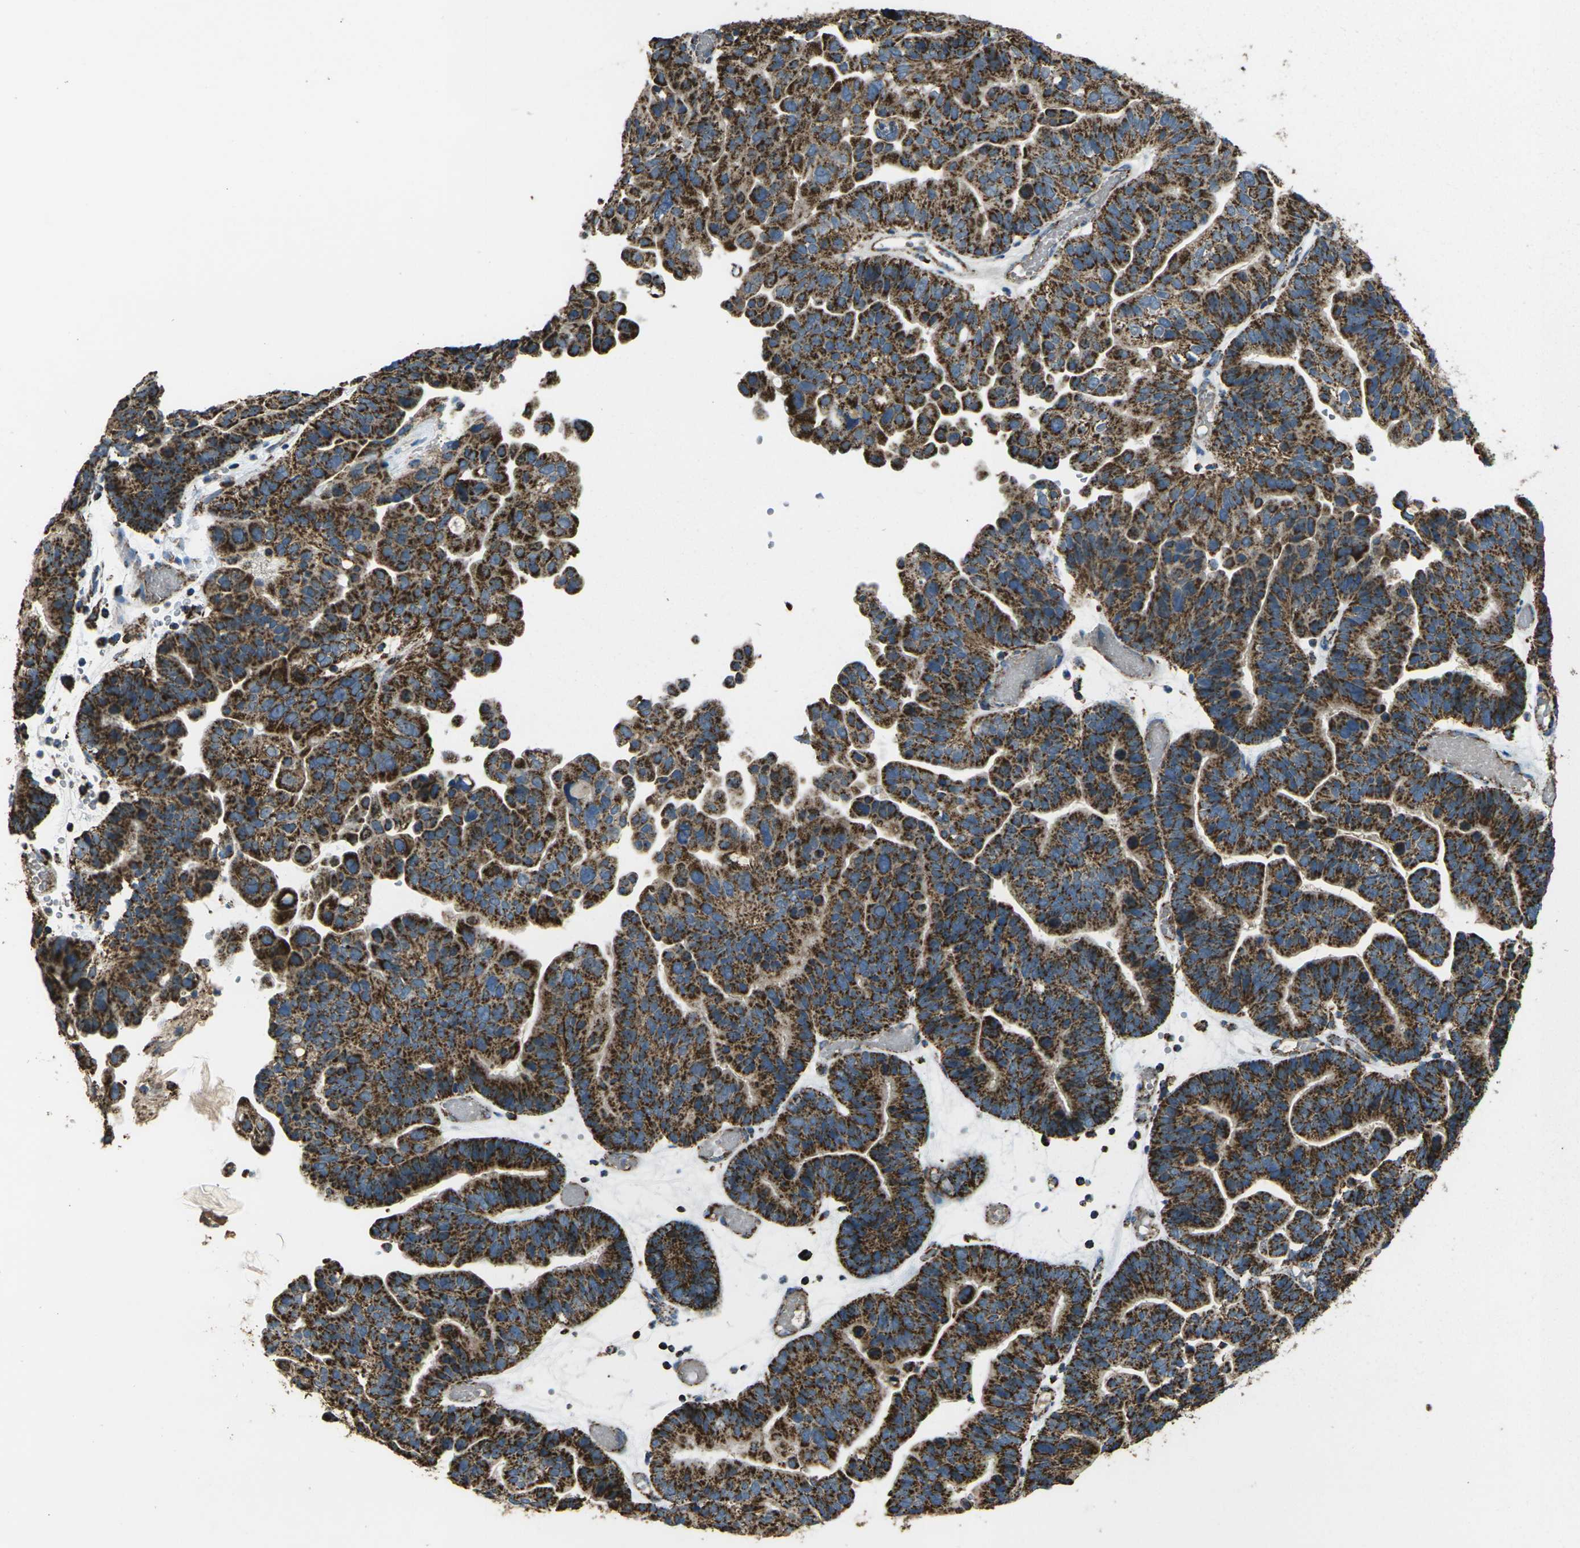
{"staining": {"intensity": "strong", "quantity": ">75%", "location": "cytoplasmic/membranous"}, "tissue": "ovarian cancer", "cell_type": "Tumor cells", "image_type": "cancer", "snomed": [{"axis": "morphology", "description": "Cystadenocarcinoma, serous, NOS"}, {"axis": "topography", "description": "Ovary"}], "caption": "There is high levels of strong cytoplasmic/membranous staining in tumor cells of ovarian cancer (serous cystadenocarcinoma), as demonstrated by immunohistochemical staining (brown color).", "gene": "KLHL5", "patient": {"sex": "female", "age": 56}}